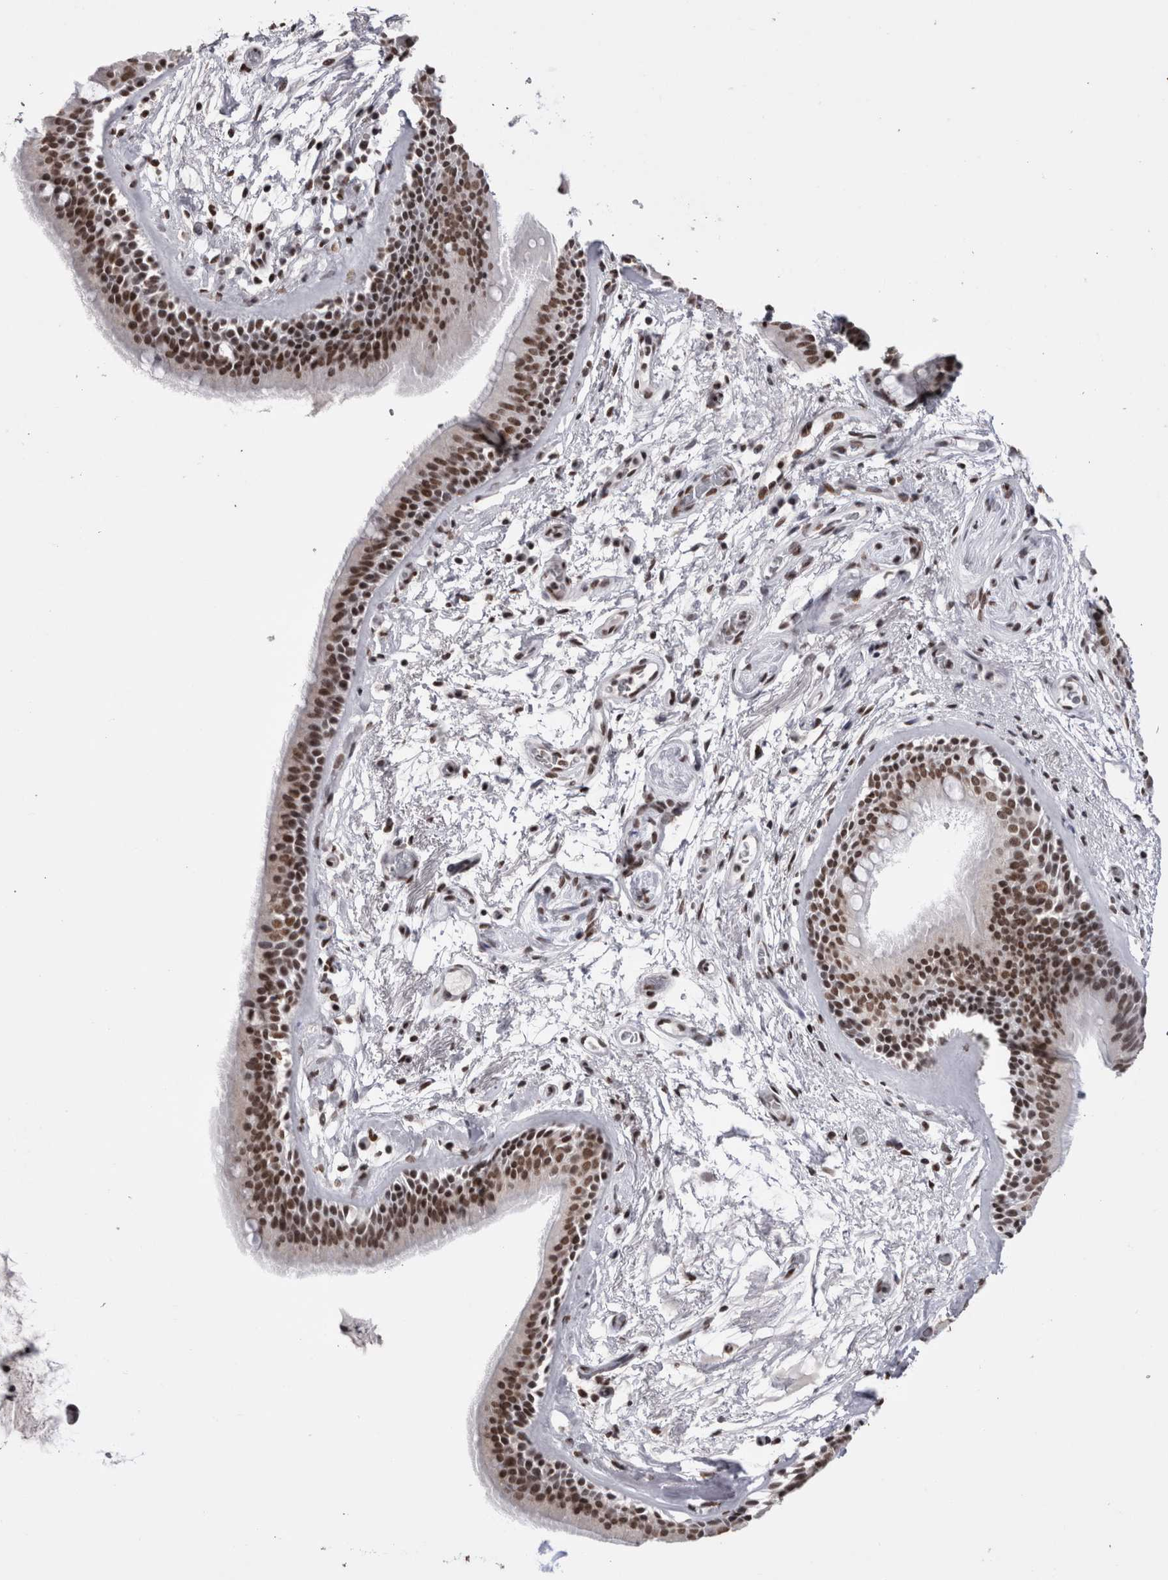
{"staining": {"intensity": "strong", "quantity": ">75%", "location": "nuclear"}, "tissue": "bronchus", "cell_type": "Respiratory epithelial cells", "image_type": "normal", "snomed": [{"axis": "morphology", "description": "Normal tissue, NOS"}, {"axis": "topography", "description": "Cartilage tissue"}], "caption": "Immunohistochemical staining of benign human bronchus demonstrates >75% levels of strong nuclear protein staining in about >75% of respiratory epithelial cells. (DAB = brown stain, brightfield microscopy at high magnification).", "gene": "SMC1A", "patient": {"sex": "female", "age": 63}}